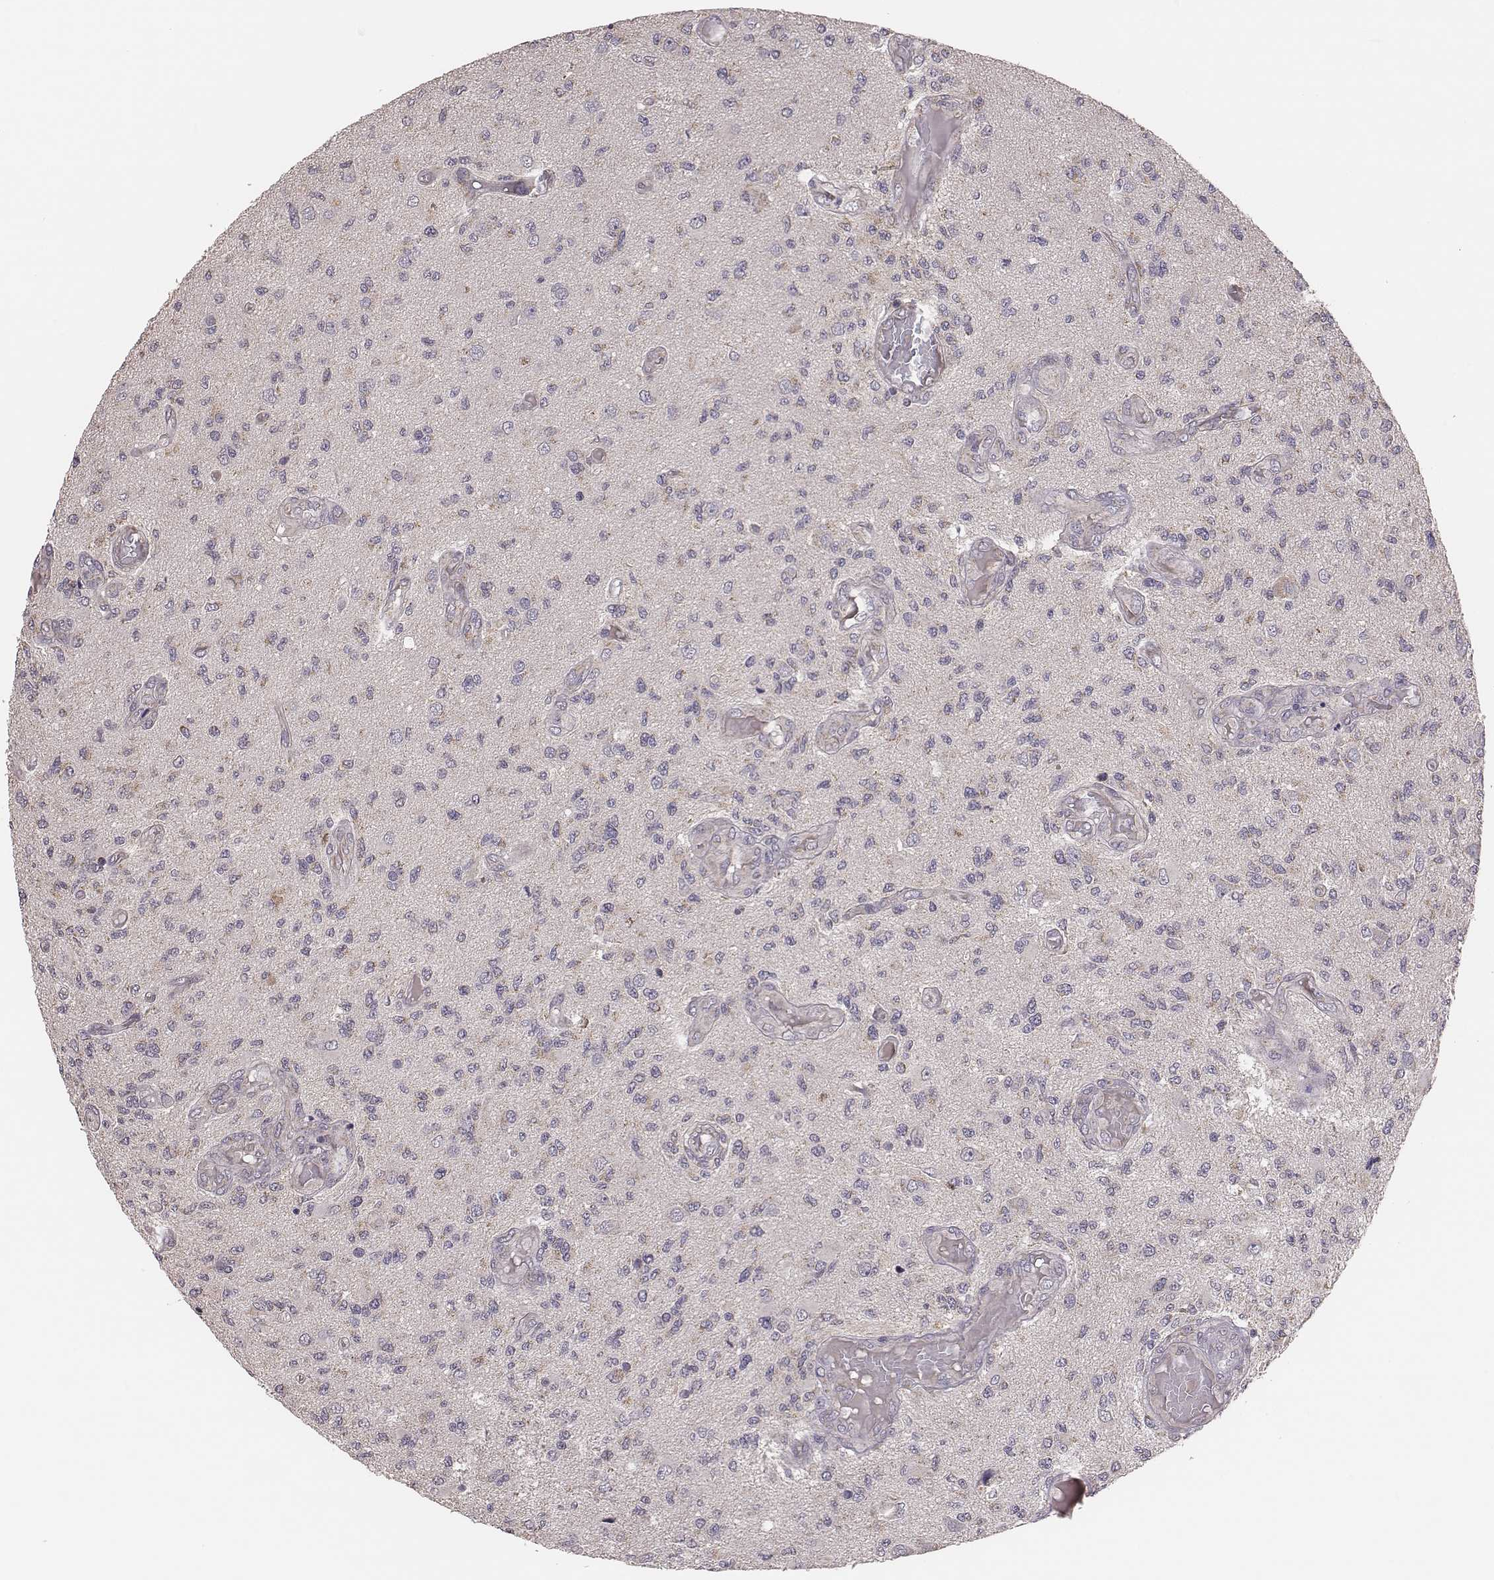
{"staining": {"intensity": "negative", "quantity": "none", "location": "none"}, "tissue": "glioma", "cell_type": "Tumor cells", "image_type": "cancer", "snomed": [{"axis": "morphology", "description": "Glioma, malignant, High grade"}, {"axis": "topography", "description": "Brain"}], "caption": "The immunohistochemistry photomicrograph has no significant expression in tumor cells of glioma tissue.", "gene": "HAVCR1", "patient": {"sex": "female", "age": 63}}